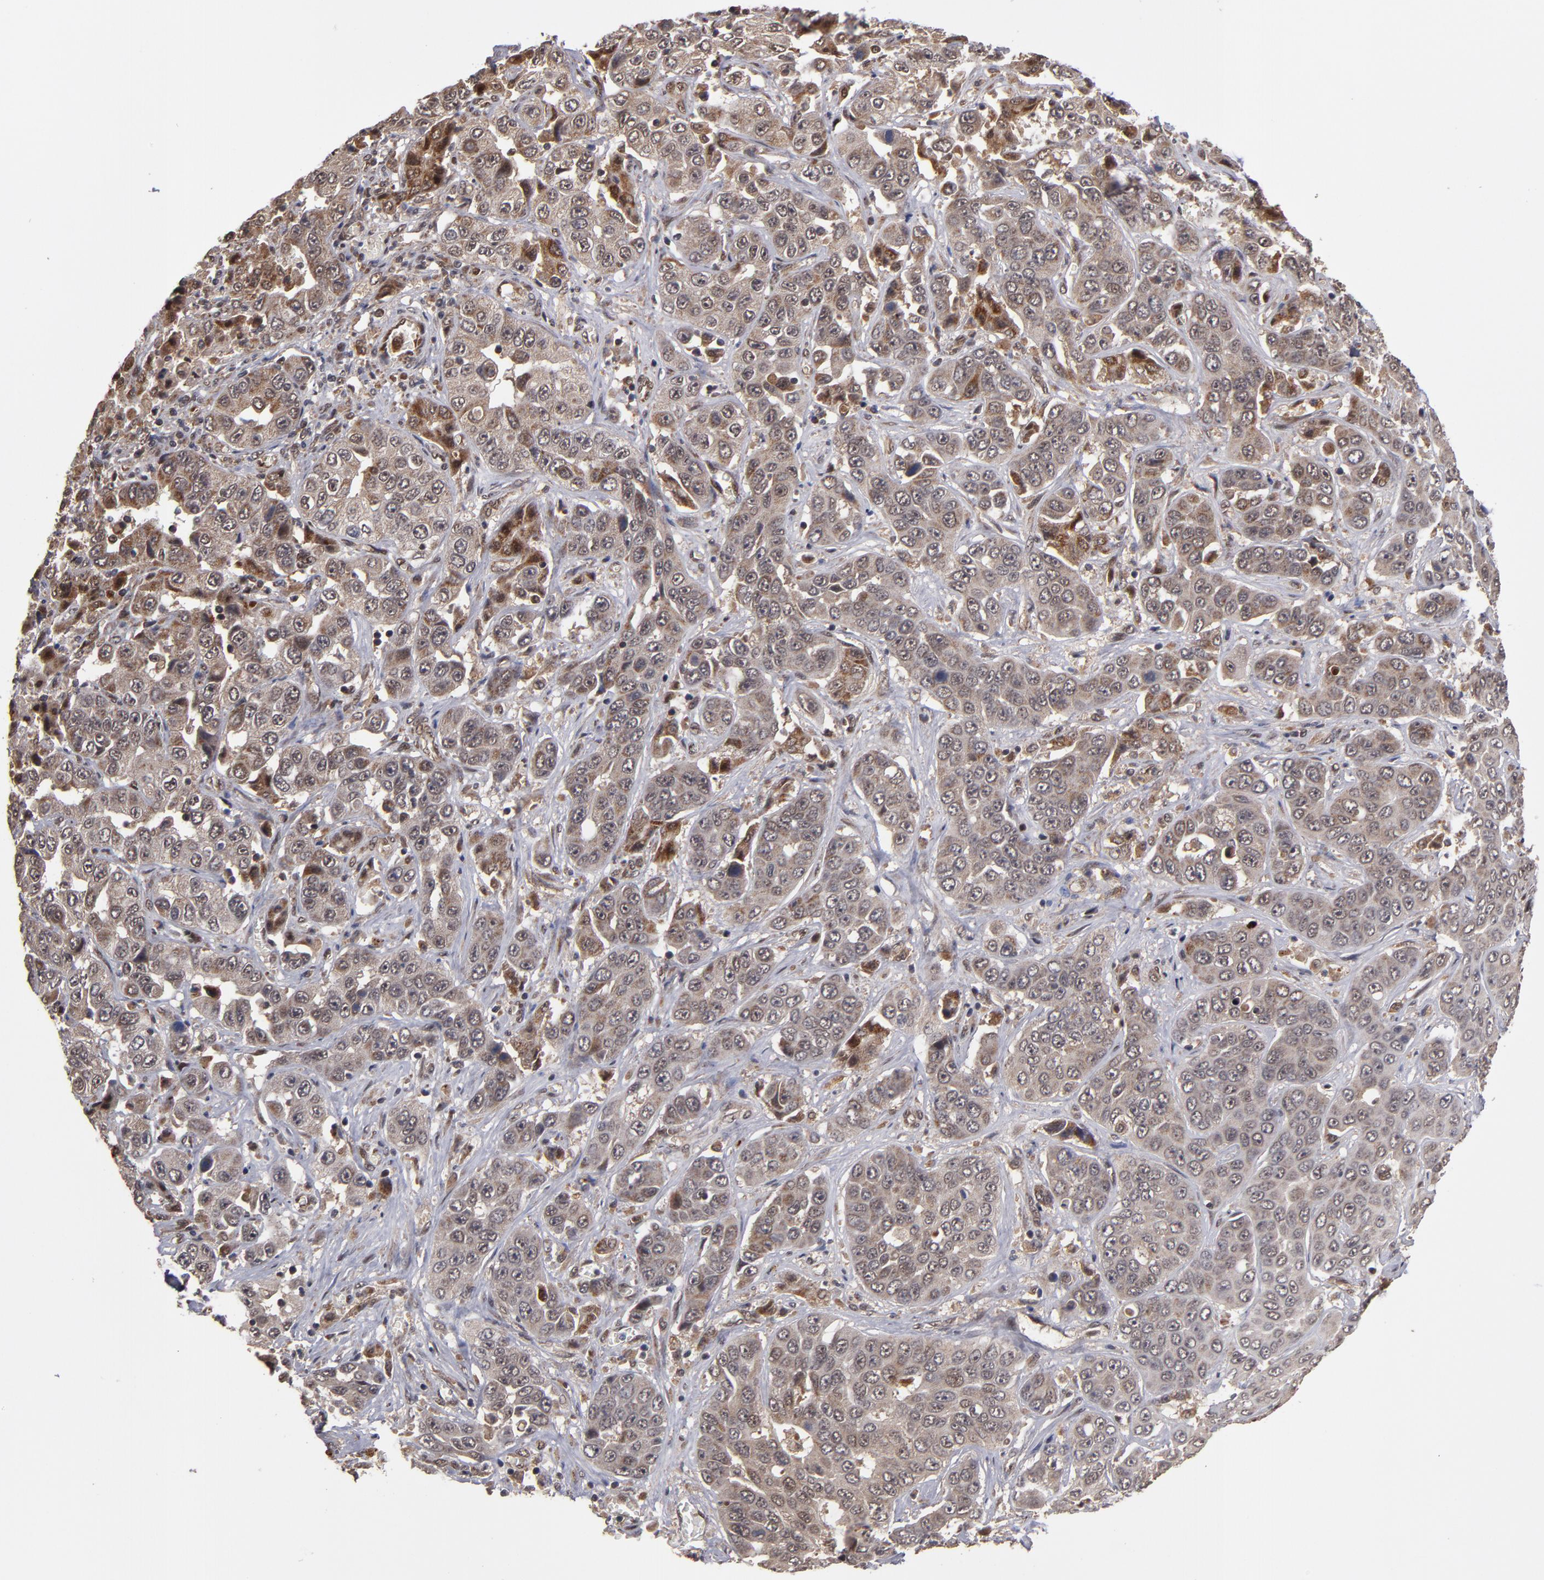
{"staining": {"intensity": "weak", "quantity": "25%-75%", "location": "cytoplasmic/membranous"}, "tissue": "liver cancer", "cell_type": "Tumor cells", "image_type": "cancer", "snomed": [{"axis": "morphology", "description": "Cholangiocarcinoma"}, {"axis": "topography", "description": "Liver"}], "caption": "Immunohistochemistry (IHC) of human cholangiocarcinoma (liver) exhibits low levels of weak cytoplasmic/membranous staining in approximately 25%-75% of tumor cells.", "gene": "CUL5", "patient": {"sex": "female", "age": 52}}